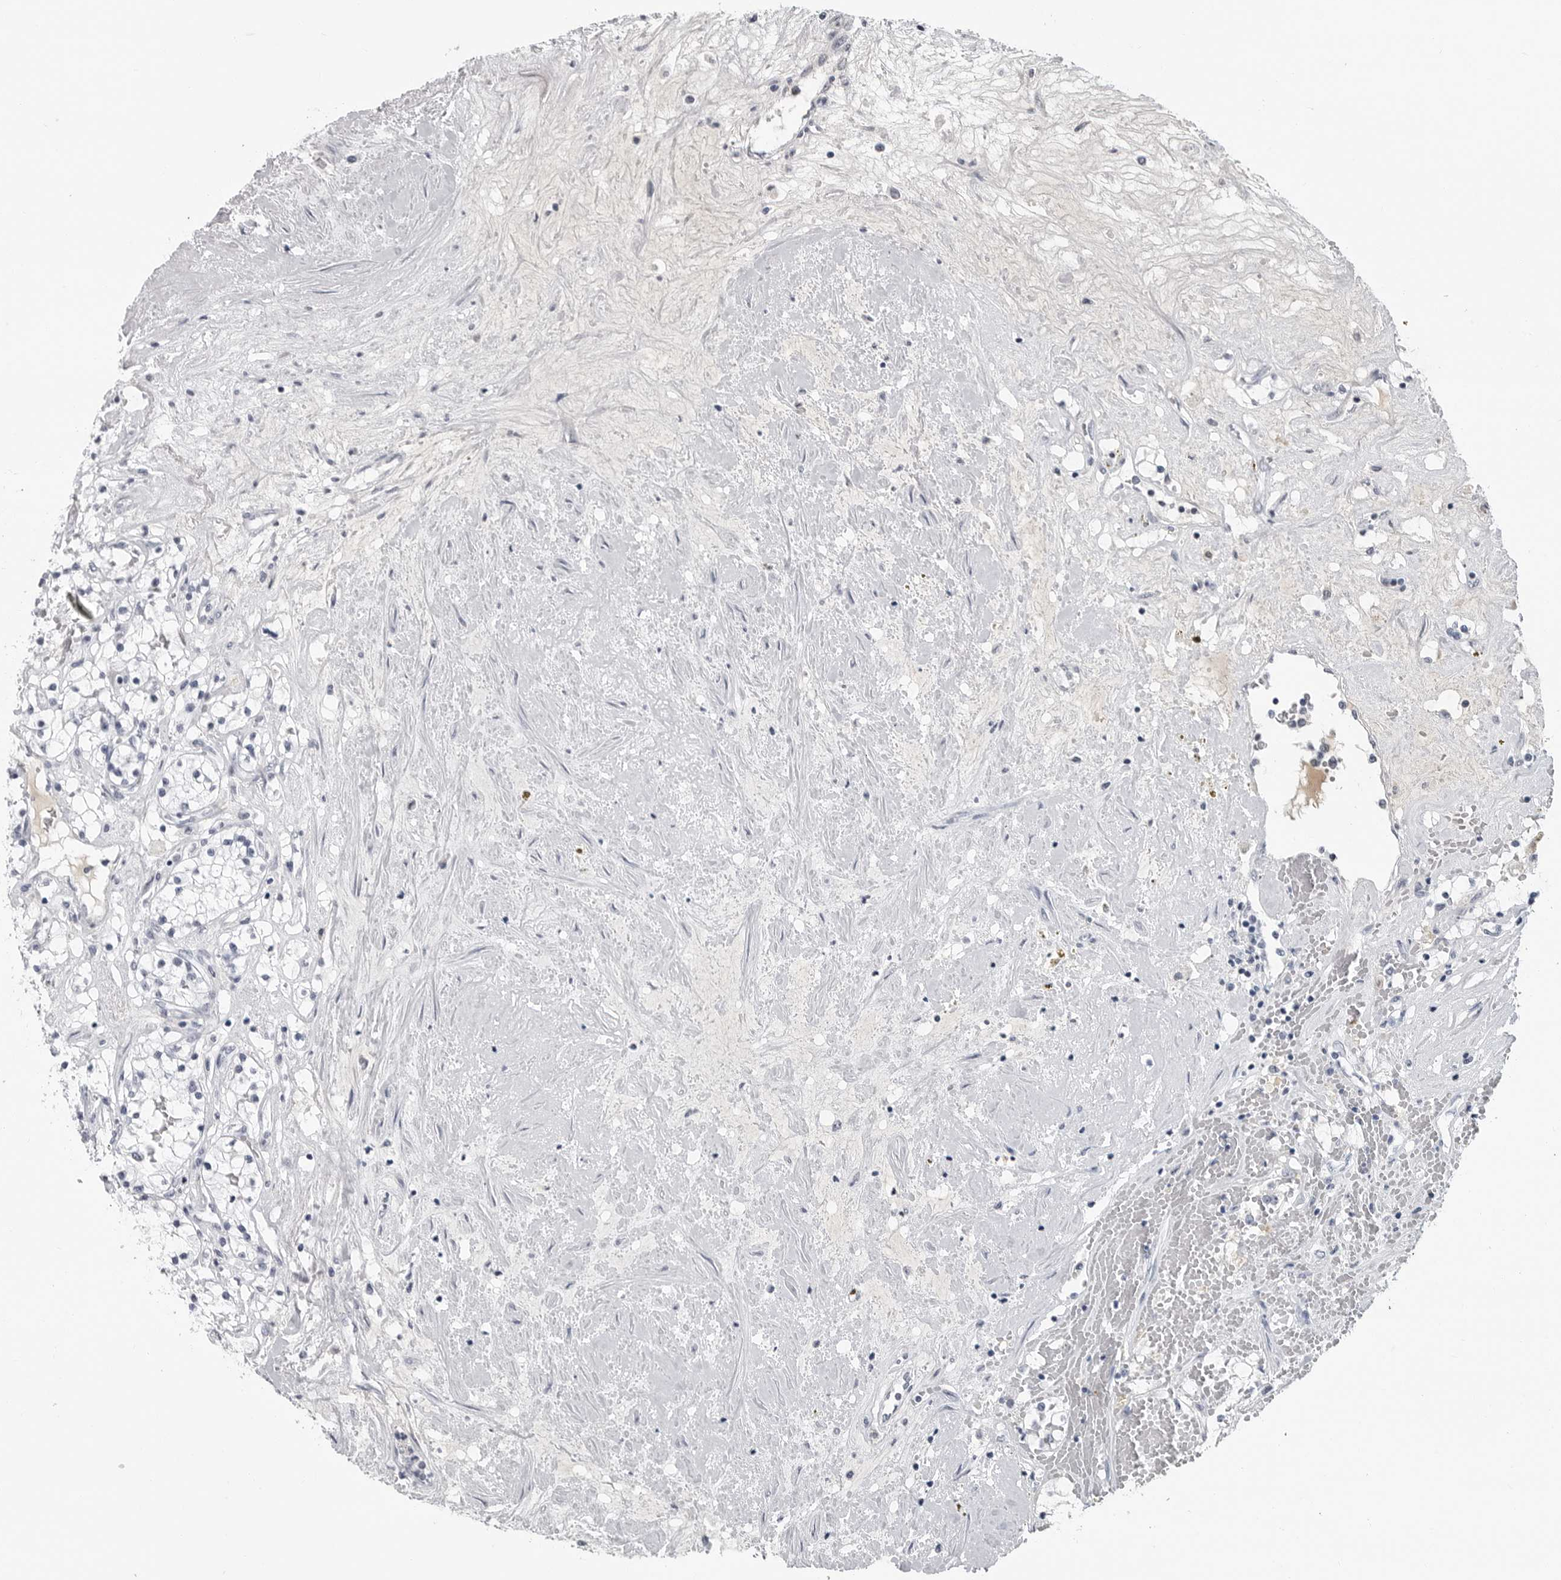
{"staining": {"intensity": "negative", "quantity": "none", "location": "none"}, "tissue": "renal cancer", "cell_type": "Tumor cells", "image_type": "cancer", "snomed": [{"axis": "morphology", "description": "Normal tissue, NOS"}, {"axis": "morphology", "description": "Adenocarcinoma, NOS"}, {"axis": "topography", "description": "Kidney"}], "caption": "The image demonstrates no staining of tumor cells in adenocarcinoma (renal). (Immunohistochemistry, brightfield microscopy, high magnification).", "gene": "AMPD1", "patient": {"sex": "male", "age": 68}}